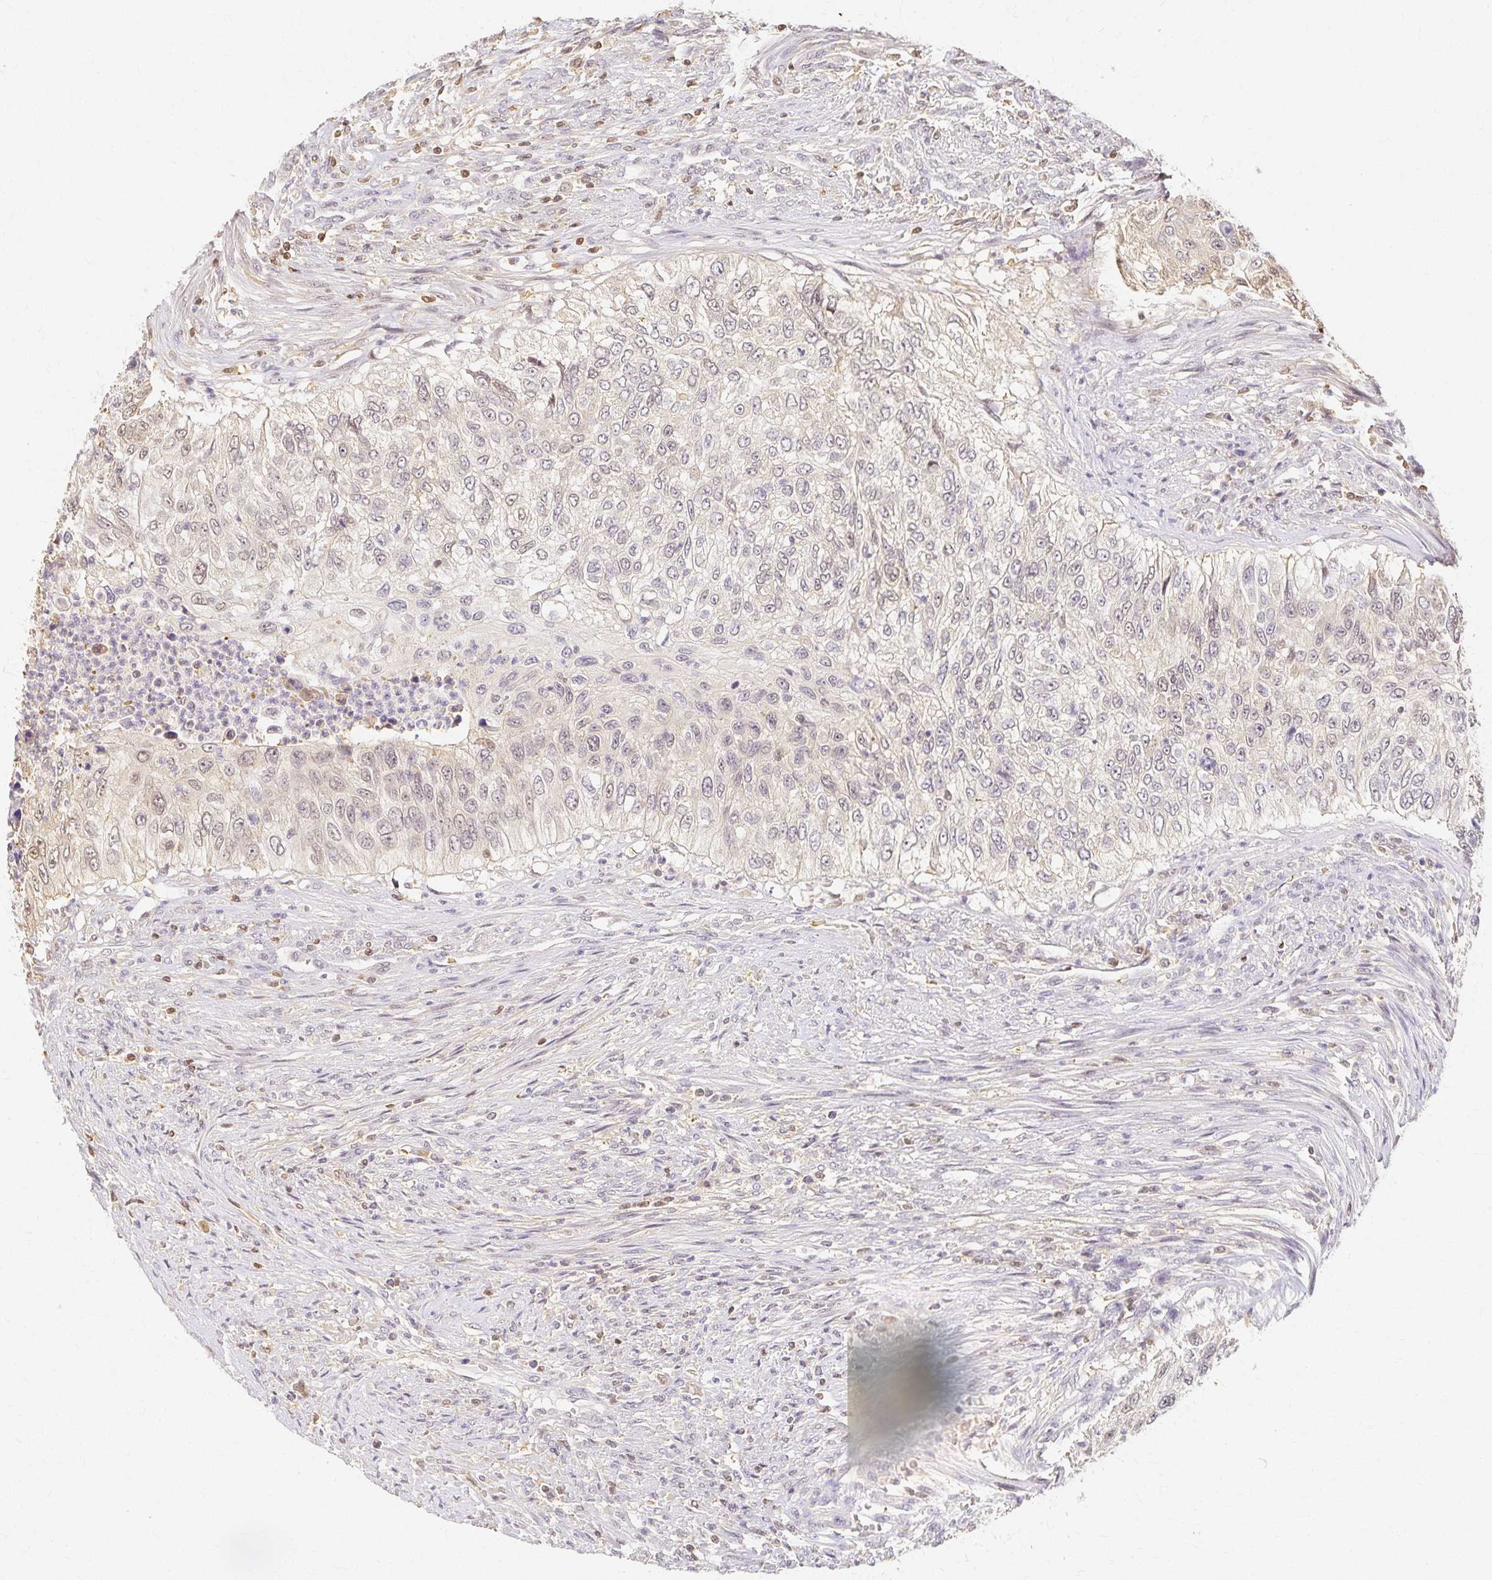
{"staining": {"intensity": "weak", "quantity": "<25%", "location": "cytoplasmic/membranous,nuclear"}, "tissue": "urothelial cancer", "cell_type": "Tumor cells", "image_type": "cancer", "snomed": [{"axis": "morphology", "description": "Urothelial carcinoma, High grade"}, {"axis": "topography", "description": "Urinary bladder"}], "caption": "Immunohistochemistry (IHC) of high-grade urothelial carcinoma demonstrates no expression in tumor cells.", "gene": "AZGP1", "patient": {"sex": "female", "age": 60}}